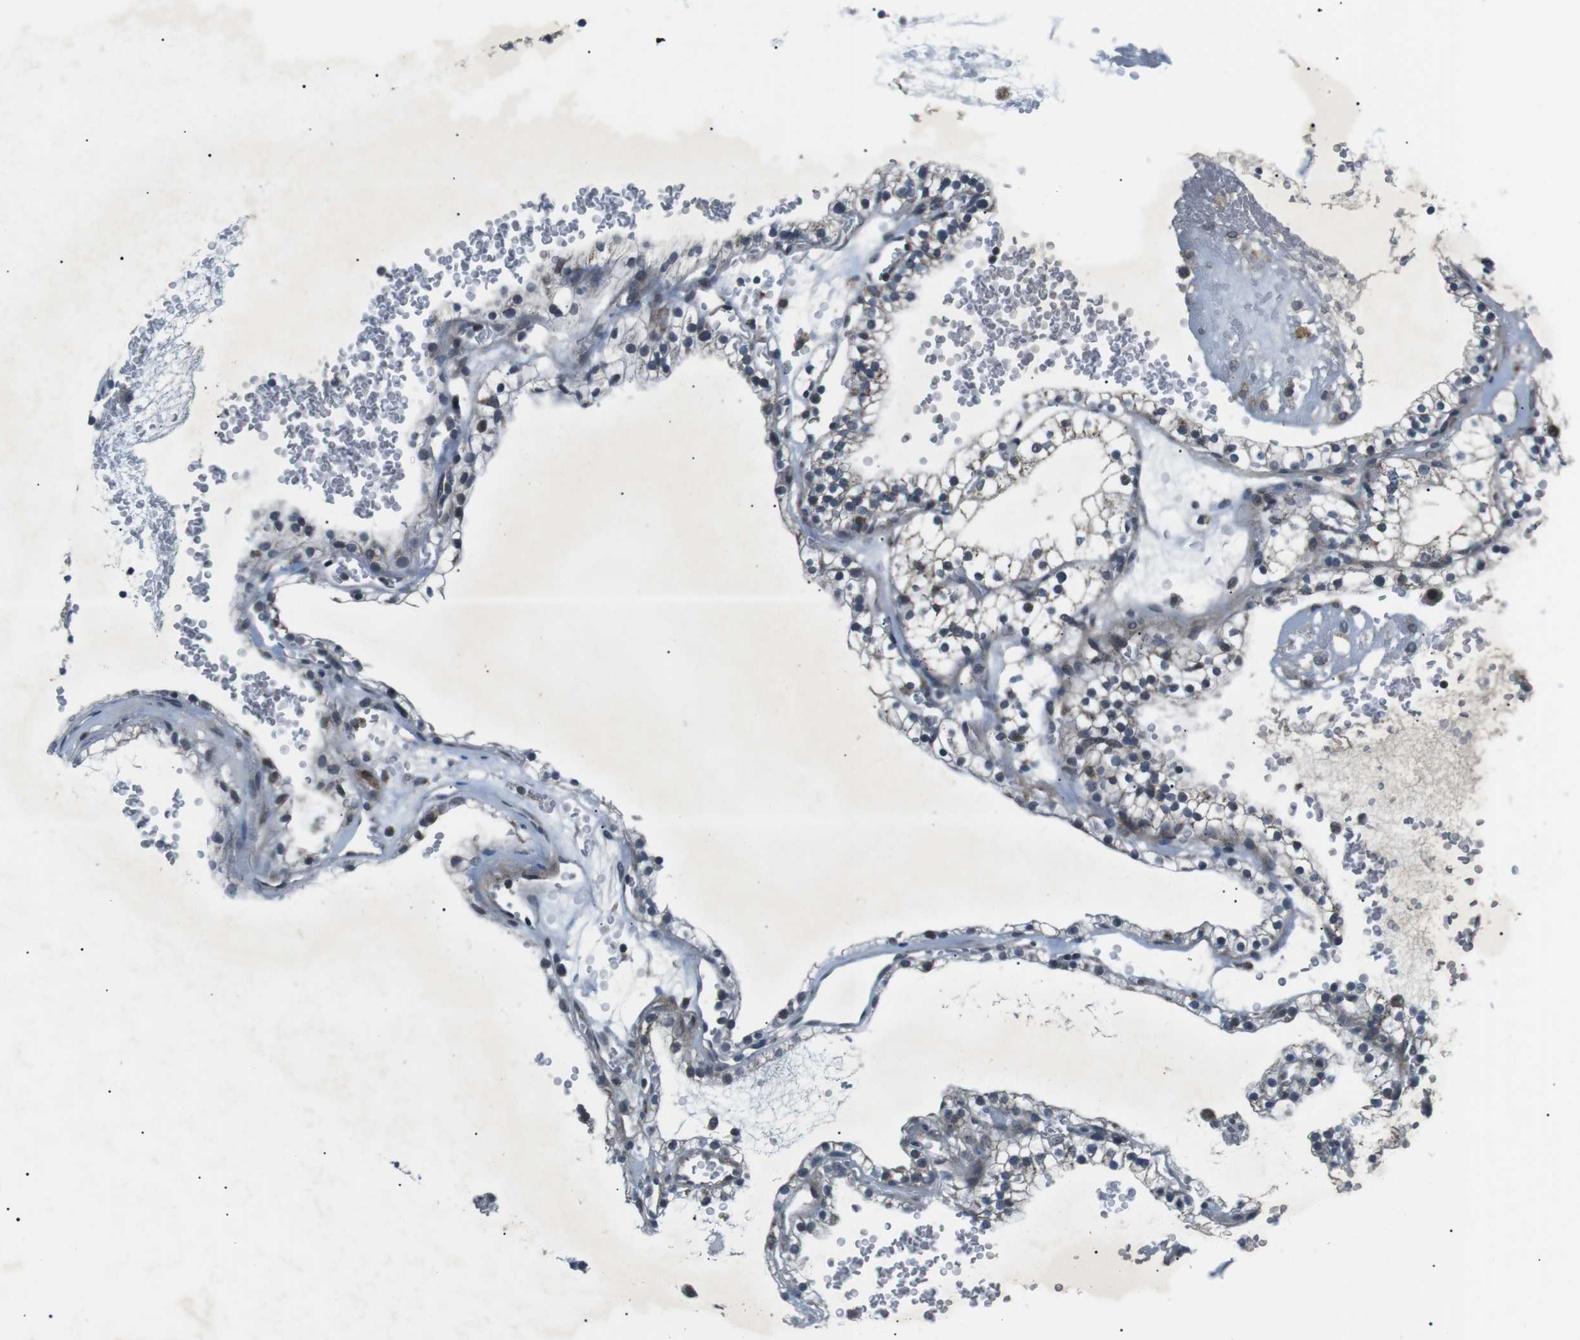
{"staining": {"intensity": "negative", "quantity": "none", "location": "none"}, "tissue": "renal cancer", "cell_type": "Tumor cells", "image_type": "cancer", "snomed": [{"axis": "morphology", "description": "Adenocarcinoma, NOS"}, {"axis": "topography", "description": "Kidney"}], "caption": "An IHC histopathology image of renal adenocarcinoma is shown. There is no staining in tumor cells of renal adenocarcinoma.", "gene": "ARID5B", "patient": {"sex": "female", "age": 41}}